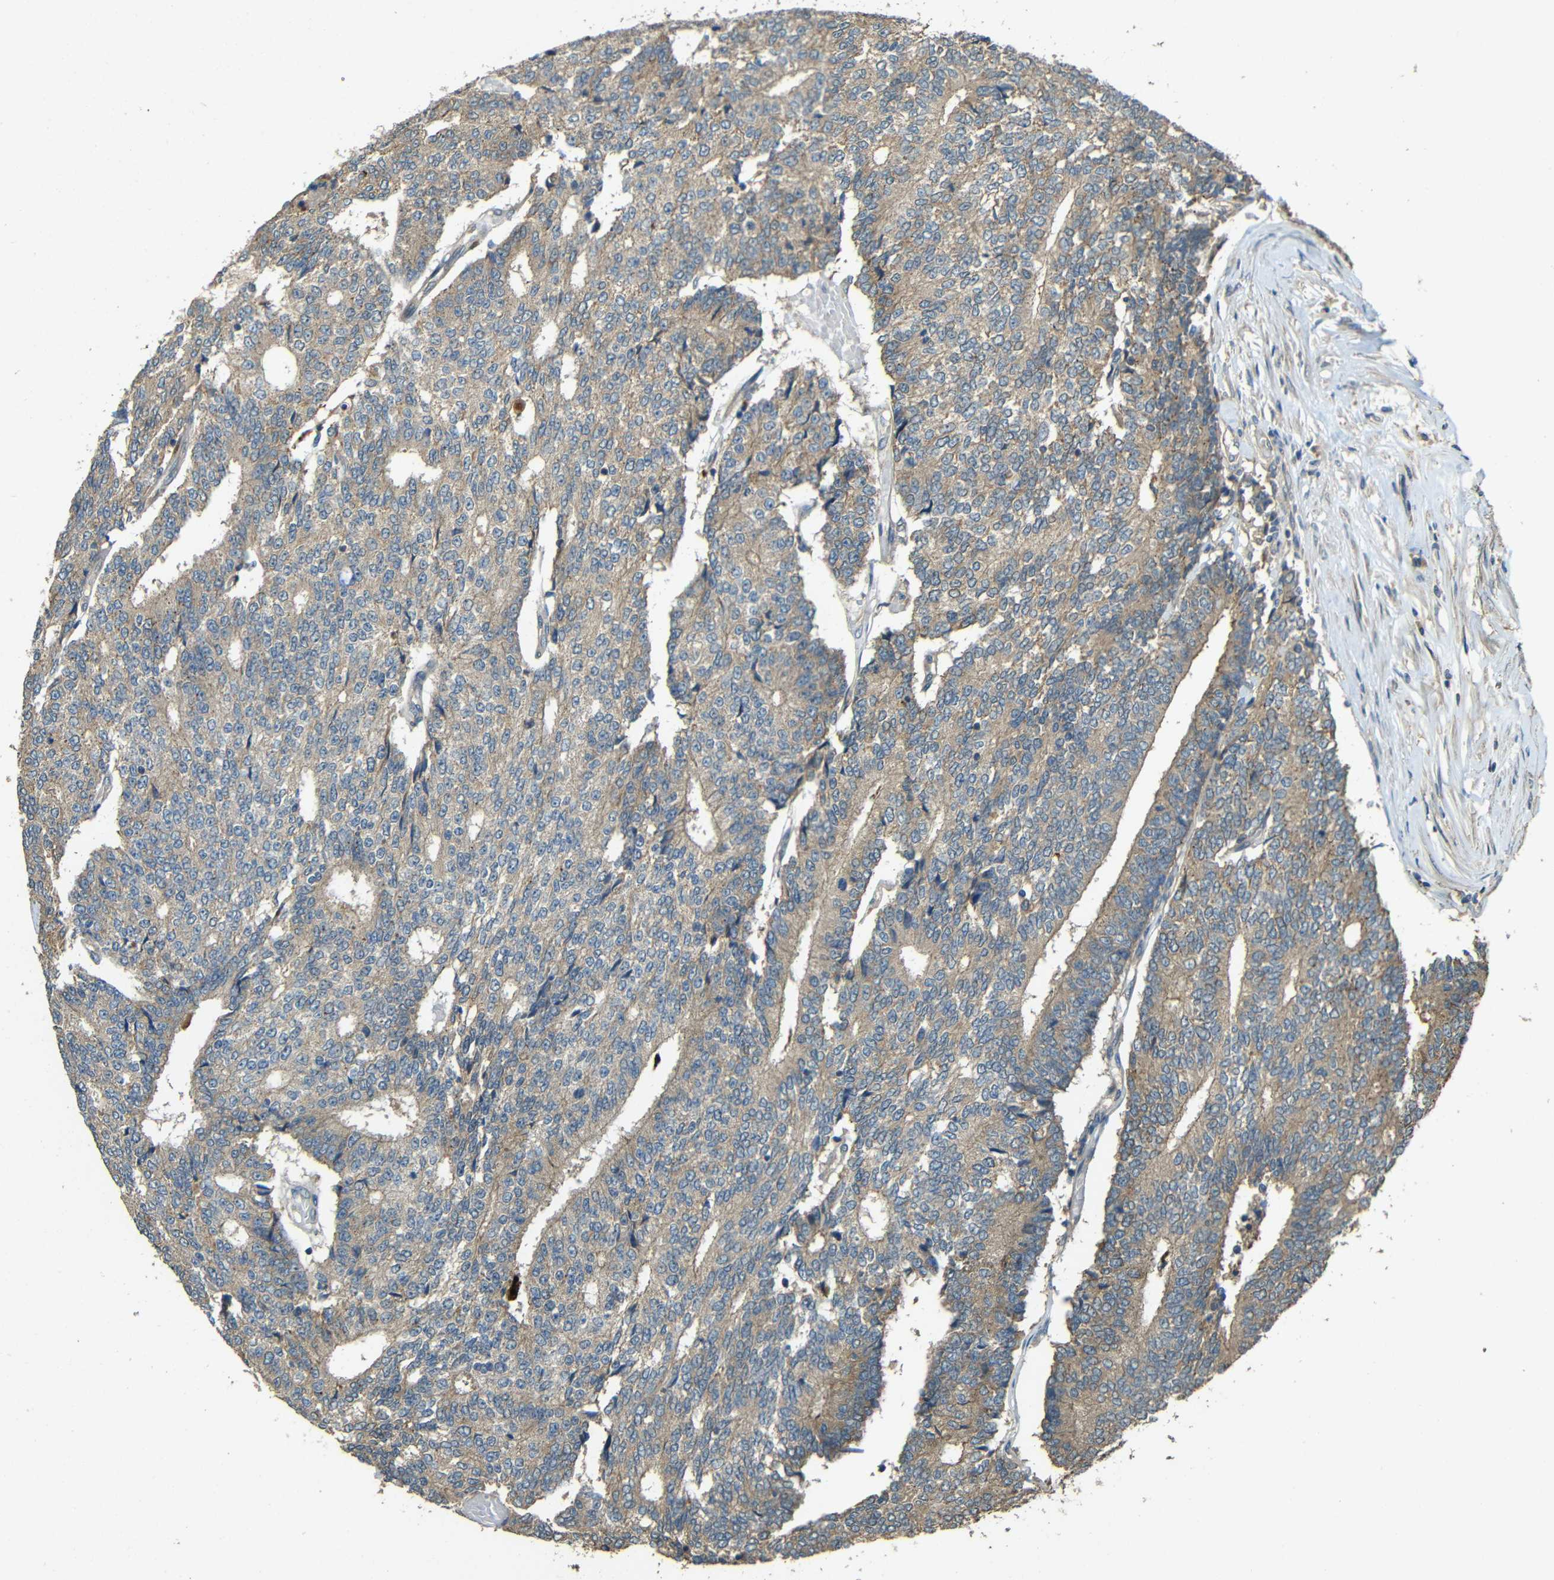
{"staining": {"intensity": "weak", "quantity": ">75%", "location": "cytoplasmic/membranous"}, "tissue": "prostate cancer", "cell_type": "Tumor cells", "image_type": "cancer", "snomed": [{"axis": "morphology", "description": "Normal tissue, NOS"}, {"axis": "morphology", "description": "Adenocarcinoma, High grade"}, {"axis": "topography", "description": "Prostate"}, {"axis": "topography", "description": "Seminal veicle"}], "caption": "Adenocarcinoma (high-grade) (prostate) tissue demonstrates weak cytoplasmic/membranous expression in about >75% of tumor cells", "gene": "ACACA", "patient": {"sex": "male", "age": 55}}